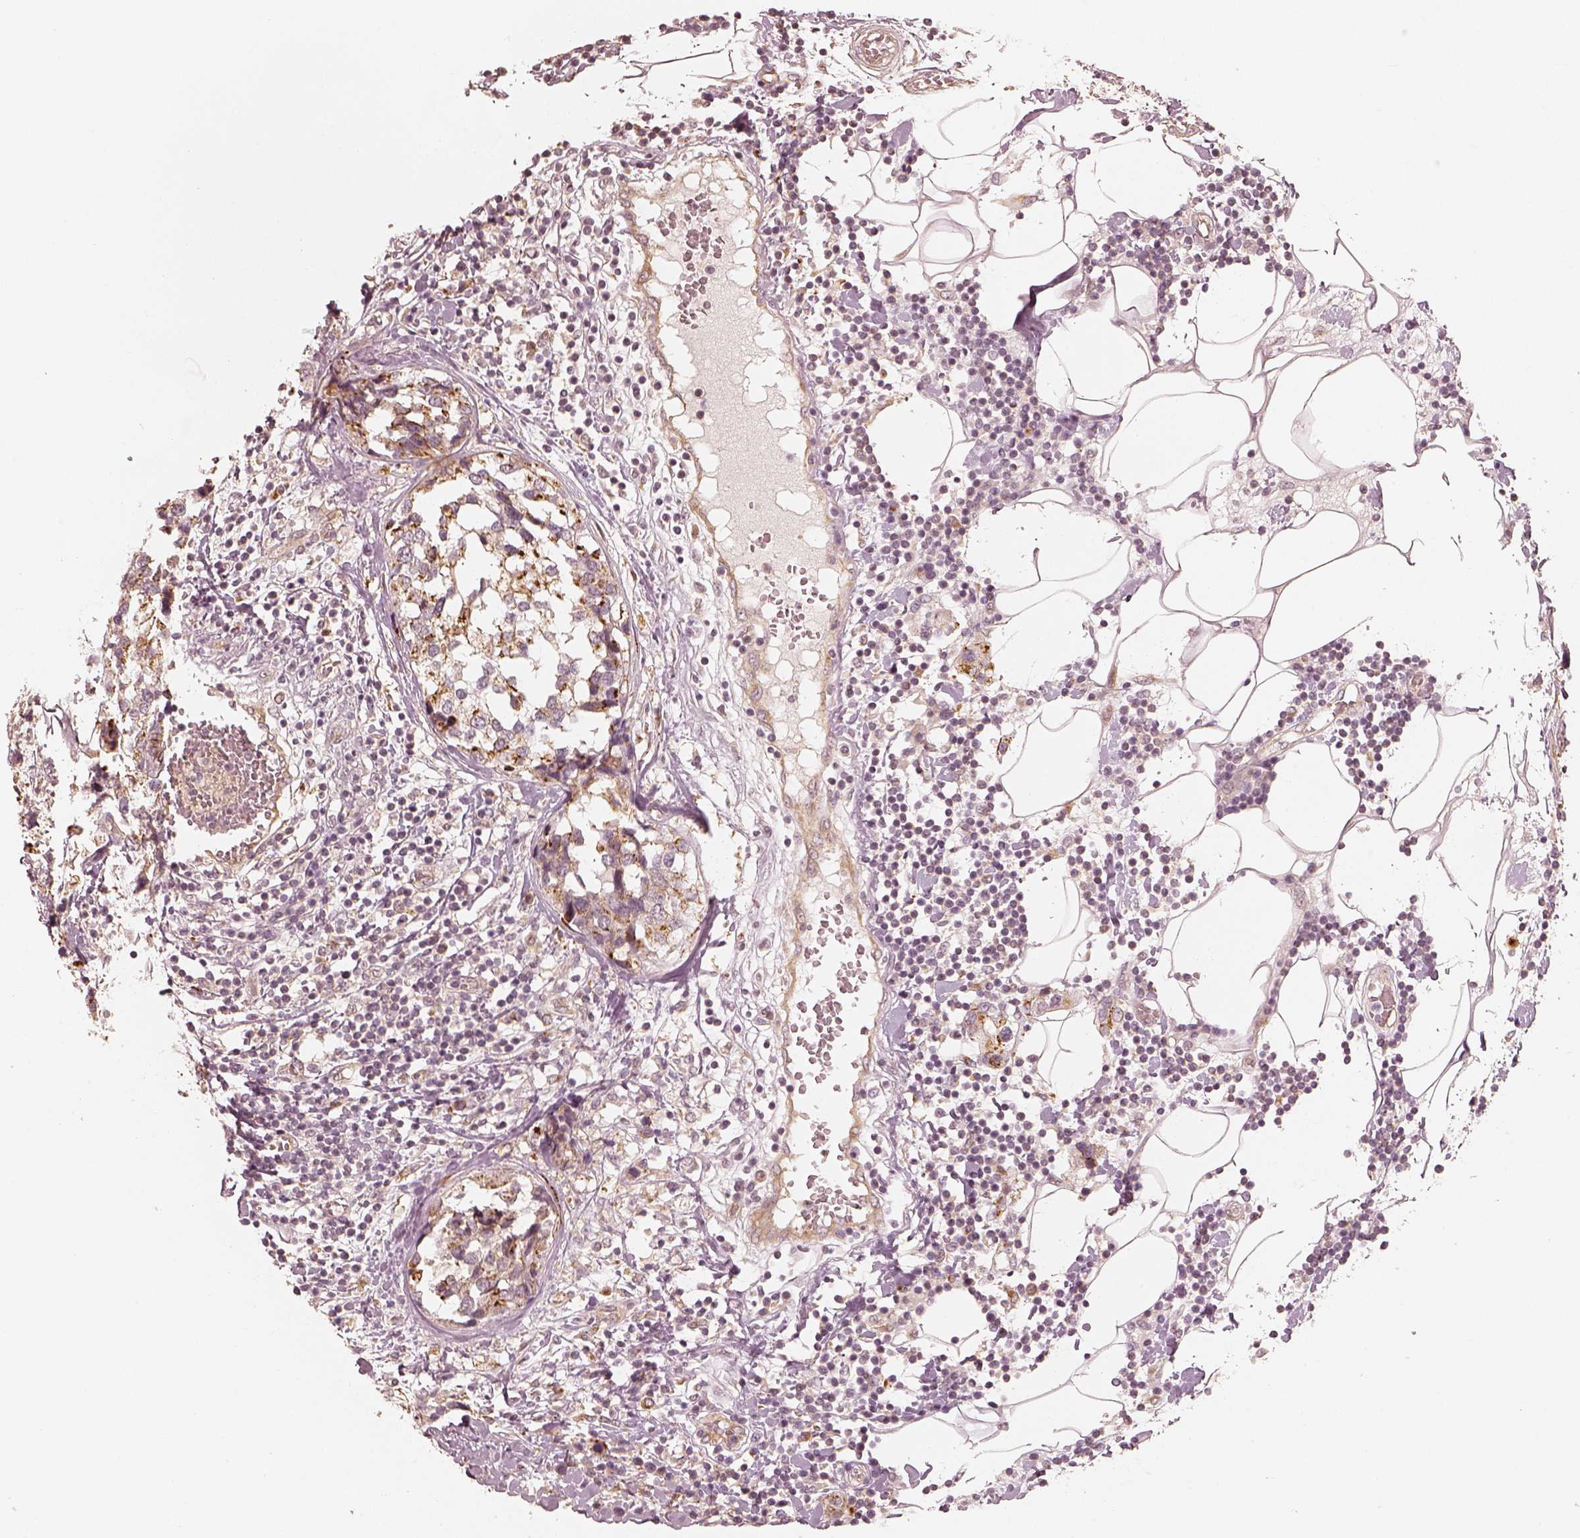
{"staining": {"intensity": "moderate", "quantity": "25%-75%", "location": "cytoplasmic/membranous"}, "tissue": "breast cancer", "cell_type": "Tumor cells", "image_type": "cancer", "snomed": [{"axis": "morphology", "description": "Lobular carcinoma"}, {"axis": "topography", "description": "Breast"}], "caption": "DAB (3,3'-diaminobenzidine) immunohistochemical staining of human breast lobular carcinoma shows moderate cytoplasmic/membranous protein positivity in about 25%-75% of tumor cells. (Stains: DAB (3,3'-diaminobenzidine) in brown, nuclei in blue, Microscopy: brightfield microscopy at high magnification).", "gene": "GORASP2", "patient": {"sex": "female", "age": 59}}